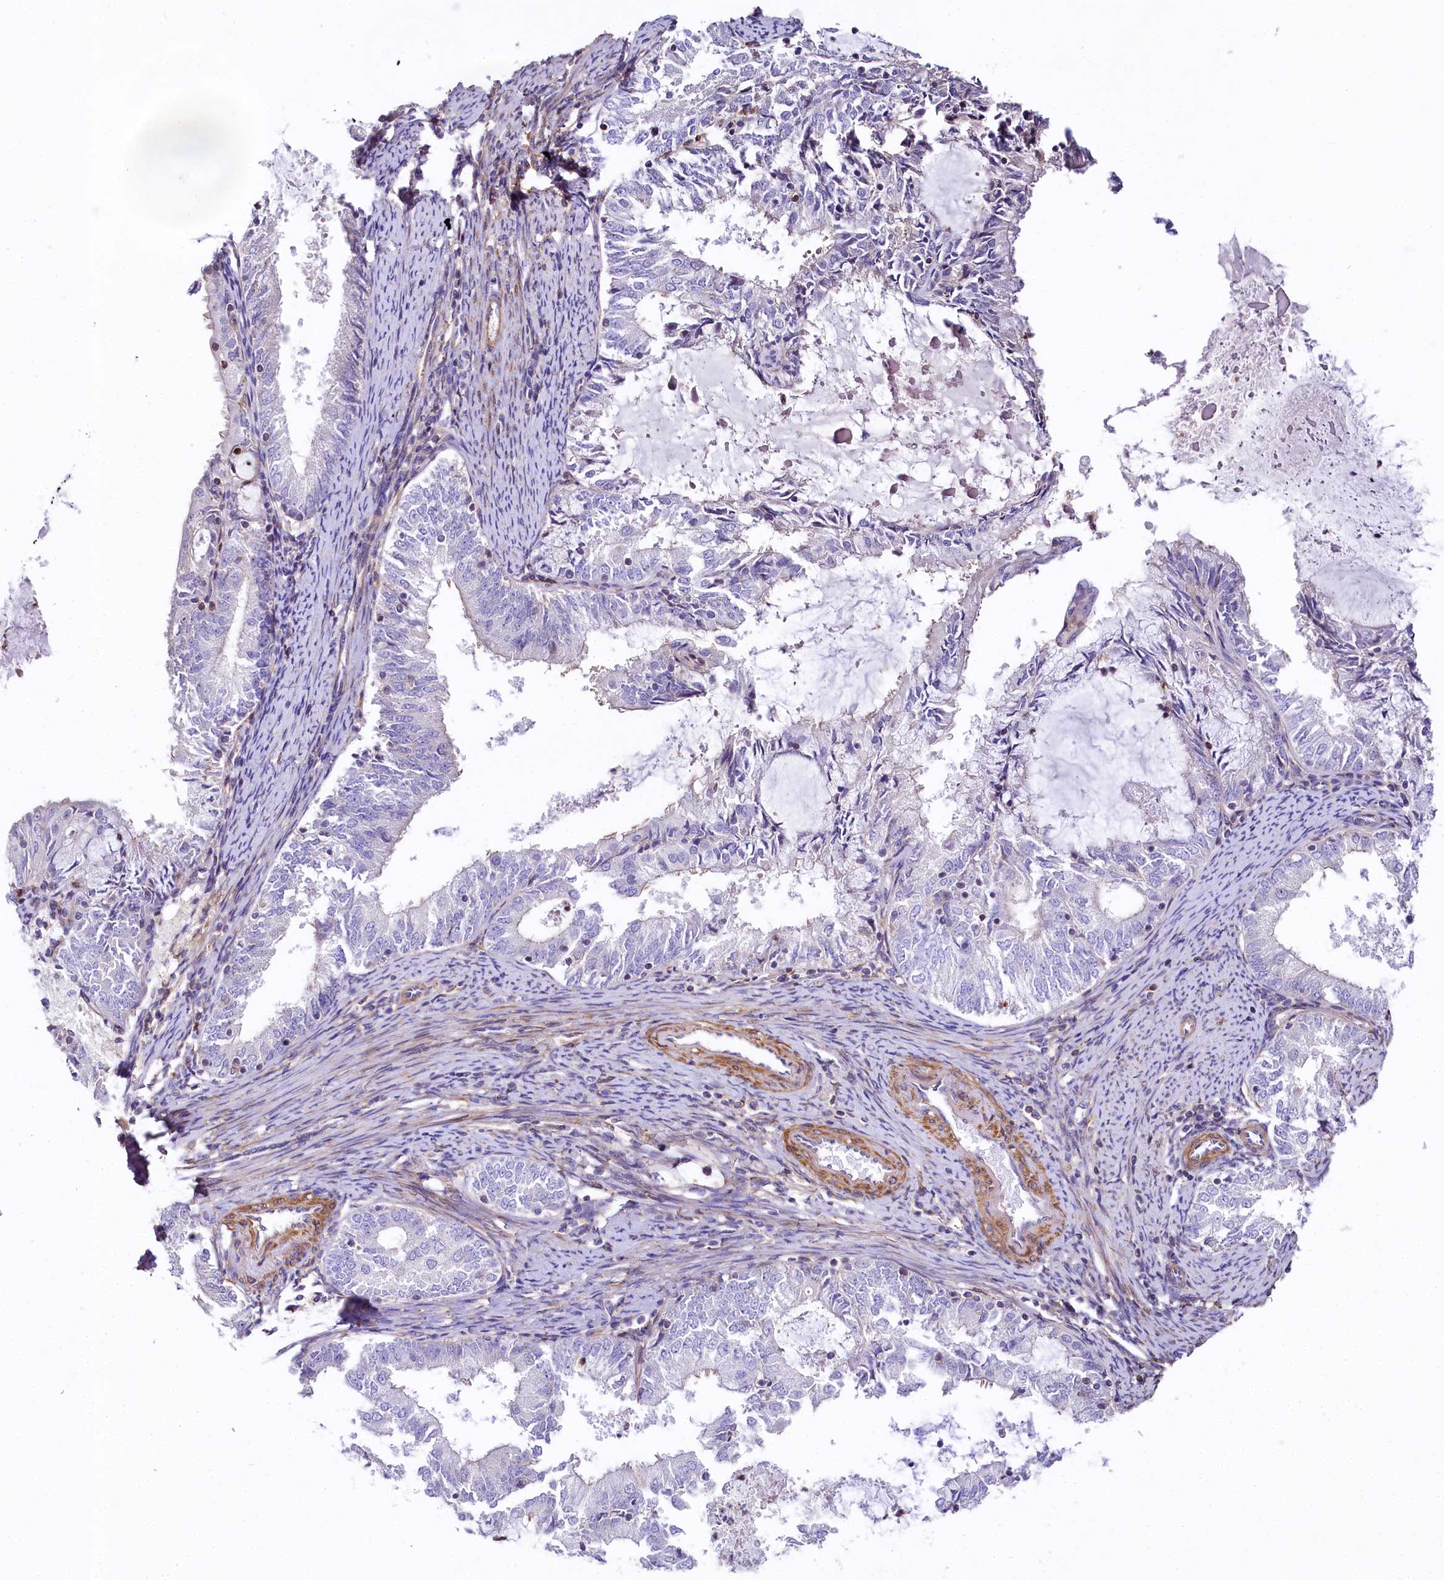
{"staining": {"intensity": "negative", "quantity": "none", "location": "none"}, "tissue": "endometrial cancer", "cell_type": "Tumor cells", "image_type": "cancer", "snomed": [{"axis": "morphology", "description": "Adenocarcinoma, NOS"}, {"axis": "topography", "description": "Endometrium"}], "caption": "Tumor cells show no significant protein expression in endometrial cancer (adenocarcinoma). (Stains: DAB (3,3'-diaminobenzidine) immunohistochemistry (IHC) with hematoxylin counter stain, Microscopy: brightfield microscopy at high magnification).", "gene": "FCHSD2", "patient": {"sex": "female", "age": 57}}